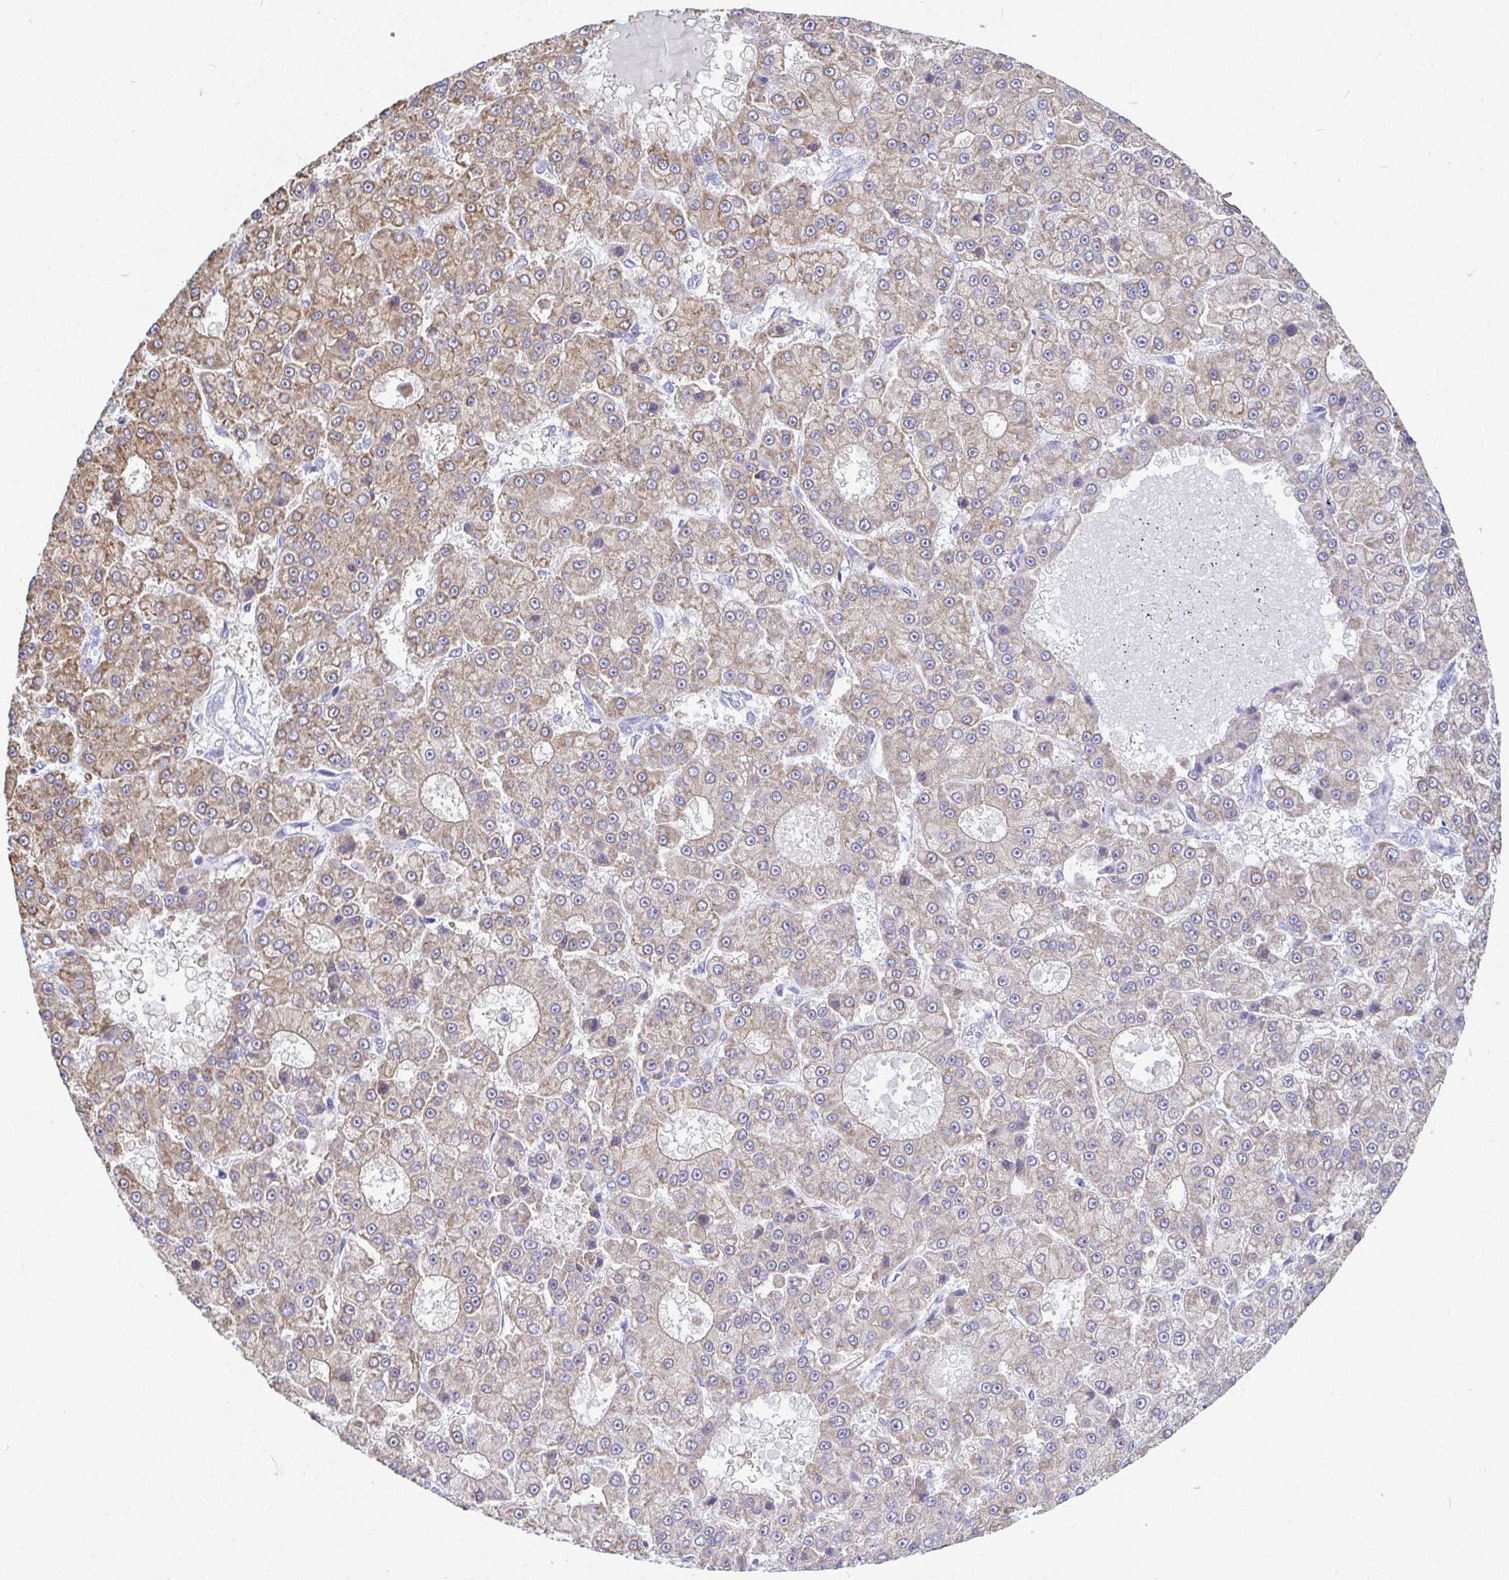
{"staining": {"intensity": "weak", "quantity": ">75%", "location": "cytoplasmic/membranous"}, "tissue": "liver cancer", "cell_type": "Tumor cells", "image_type": "cancer", "snomed": [{"axis": "morphology", "description": "Carcinoma, Hepatocellular, NOS"}, {"axis": "topography", "description": "Liver"}], "caption": "The image reveals staining of hepatocellular carcinoma (liver), revealing weak cytoplasmic/membranous protein positivity (brown color) within tumor cells.", "gene": "TMEM241", "patient": {"sex": "male", "age": 70}}